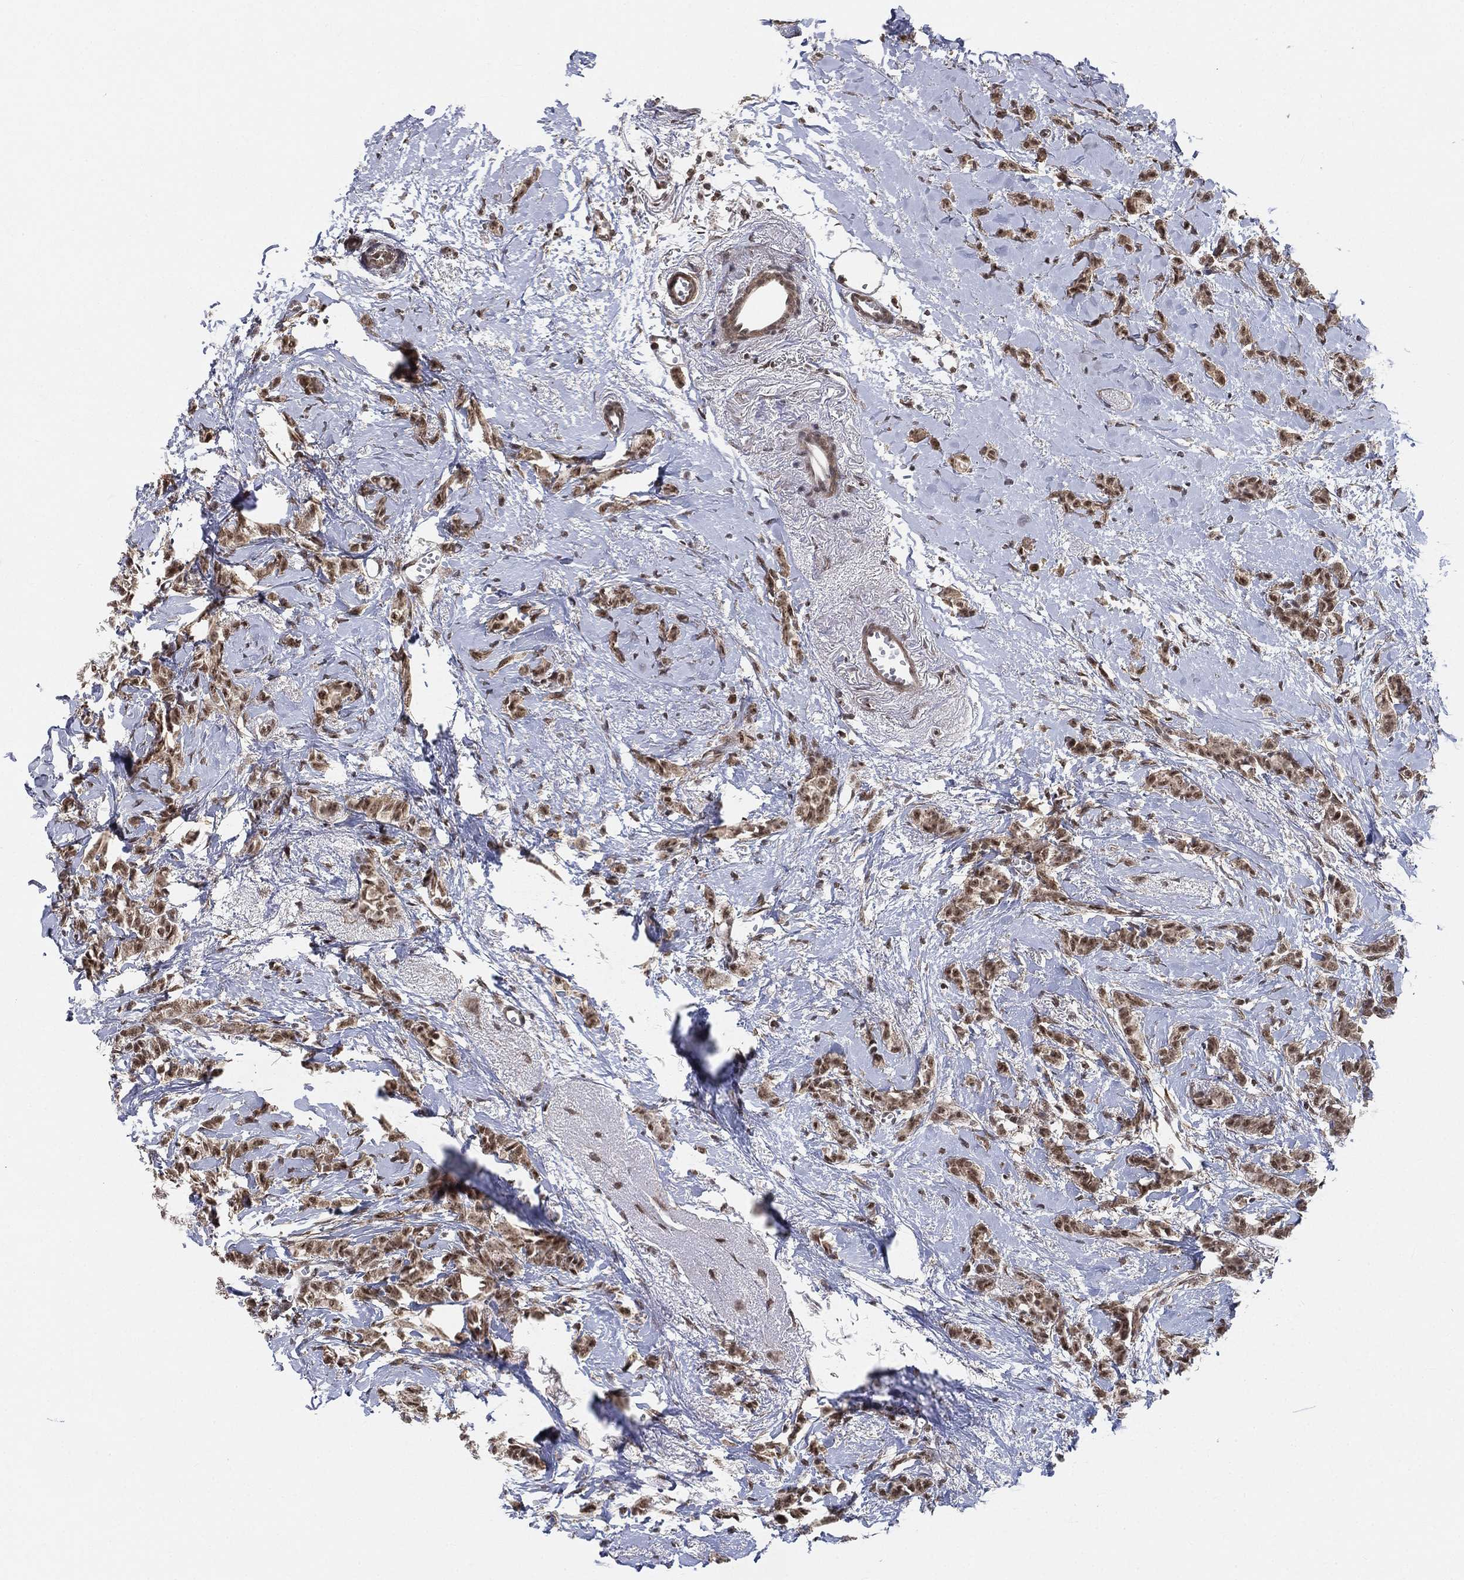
{"staining": {"intensity": "moderate", "quantity": ">75%", "location": "cytoplasmic/membranous,nuclear"}, "tissue": "breast cancer", "cell_type": "Tumor cells", "image_type": "cancer", "snomed": [{"axis": "morphology", "description": "Duct carcinoma"}, {"axis": "topography", "description": "Breast"}], "caption": "Immunohistochemistry photomicrograph of breast invasive ductal carcinoma stained for a protein (brown), which exhibits medium levels of moderate cytoplasmic/membranous and nuclear expression in approximately >75% of tumor cells.", "gene": "RSRC2", "patient": {"sex": "female", "age": 85}}